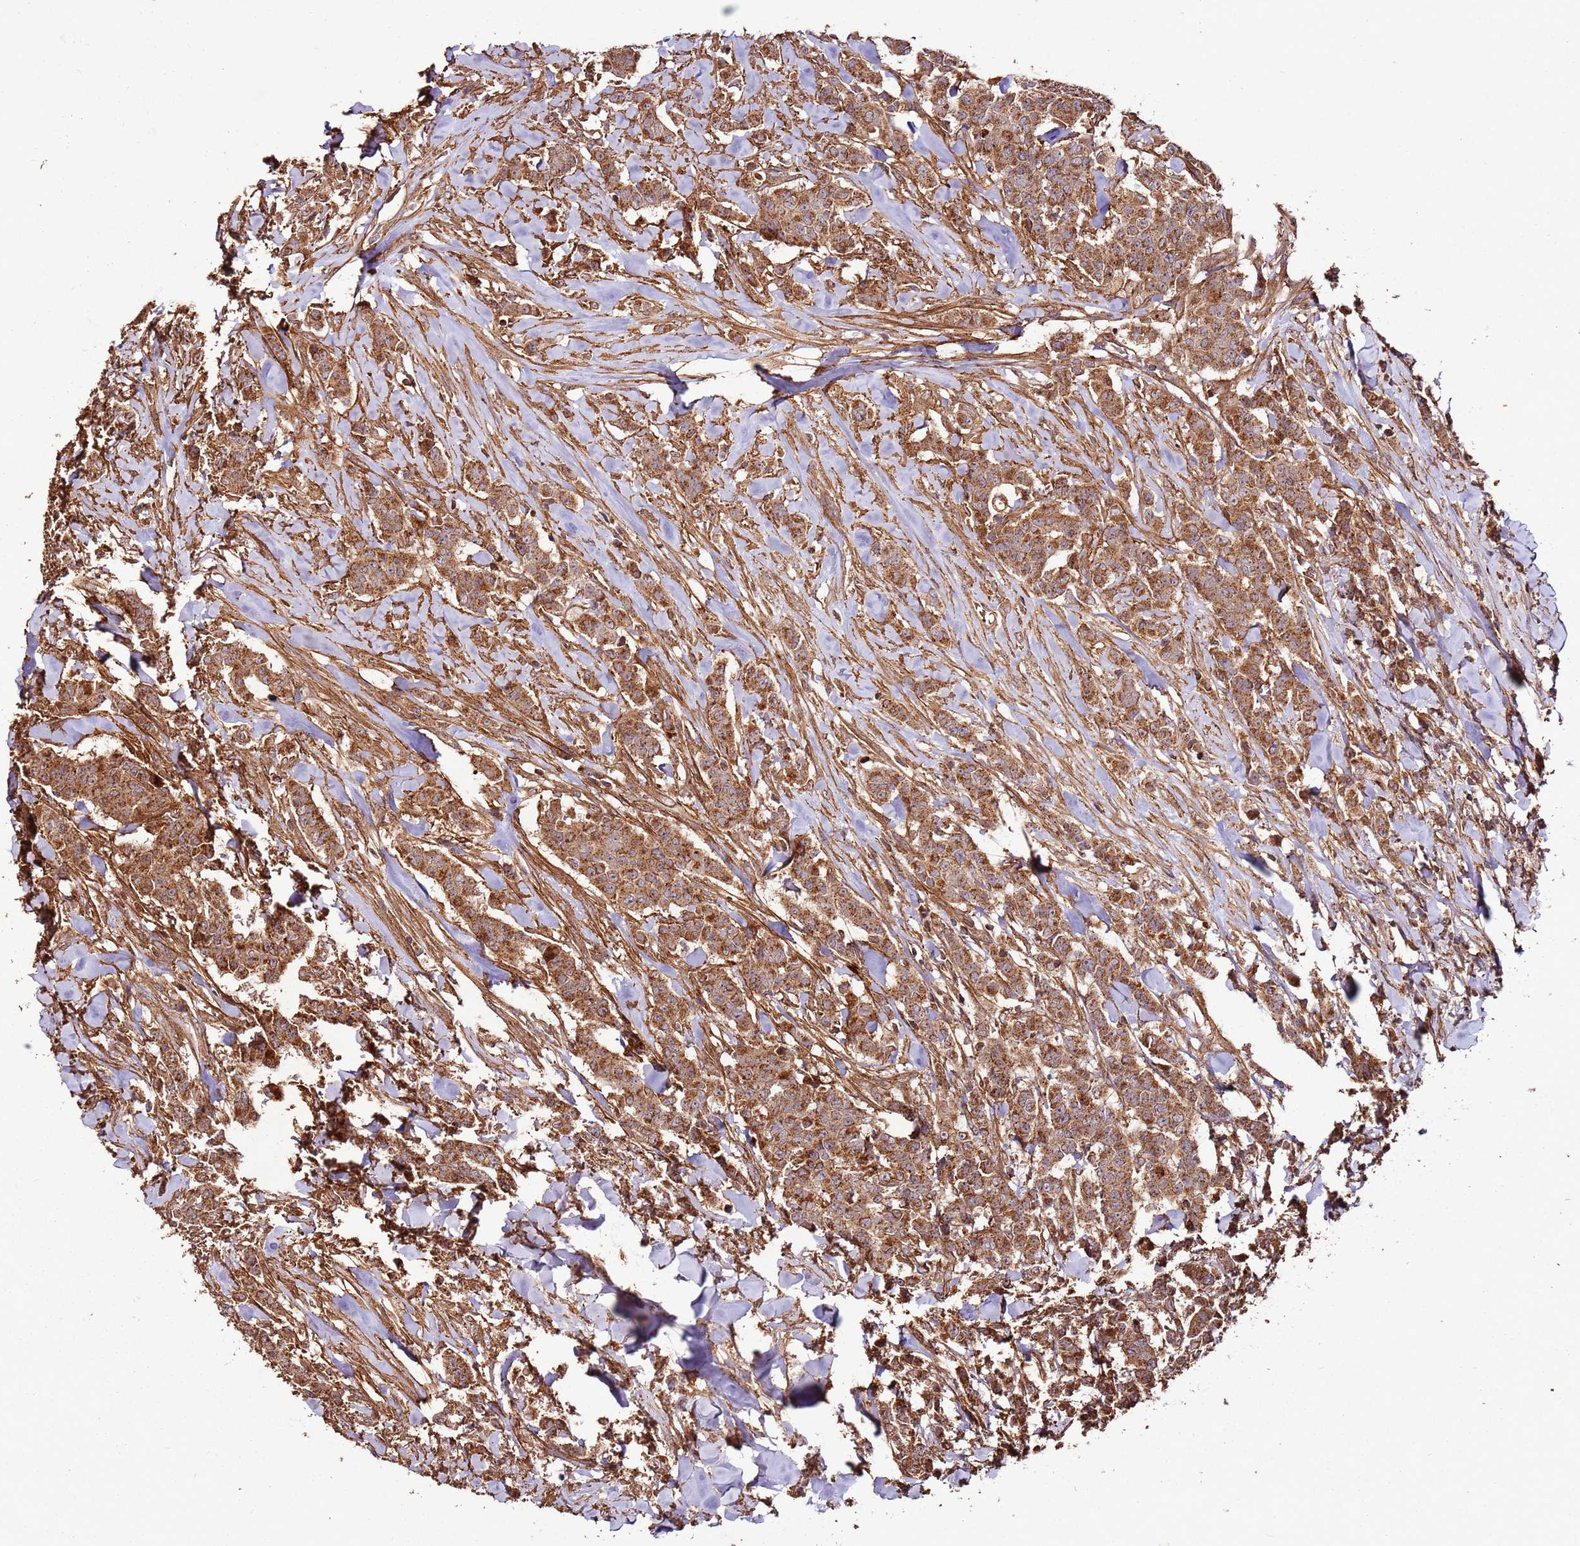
{"staining": {"intensity": "moderate", "quantity": ">75%", "location": "cytoplasmic/membranous"}, "tissue": "breast cancer", "cell_type": "Tumor cells", "image_type": "cancer", "snomed": [{"axis": "morphology", "description": "Duct carcinoma"}, {"axis": "topography", "description": "Breast"}], "caption": "Breast invasive ductal carcinoma was stained to show a protein in brown. There is medium levels of moderate cytoplasmic/membranous expression in about >75% of tumor cells. The staining is performed using DAB (3,3'-diaminobenzidine) brown chromogen to label protein expression. The nuclei are counter-stained blue using hematoxylin.", "gene": "FAM186A", "patient": {"sex": "female", "age": 40}}